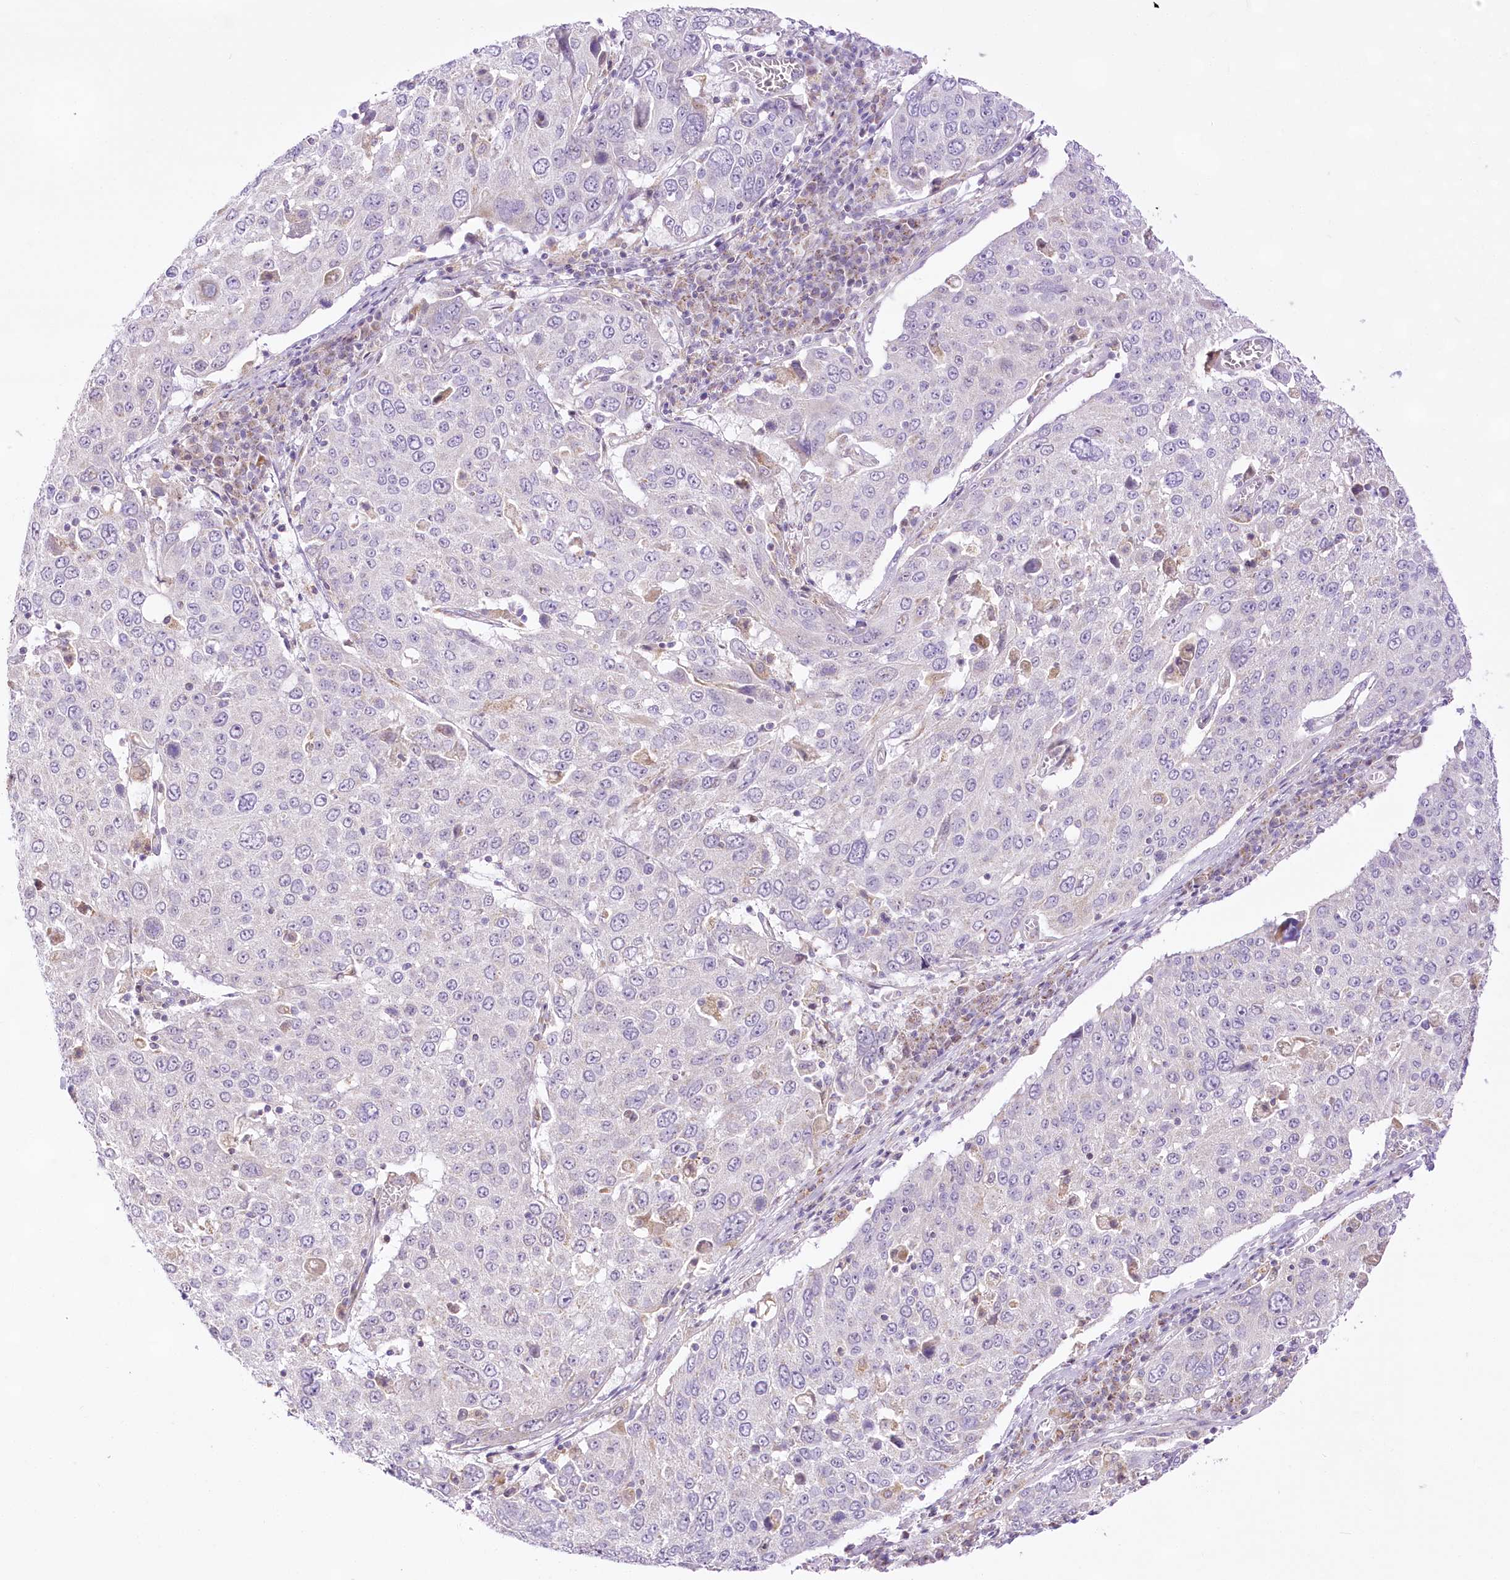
{"staining": {"intensity": "negative", "quantity": "none", "location": "none"}, "tissue": "lung cancer", "cell_type": "Tumor cells", "image_type": "cancer", "snomed": [{"axis": "morphology", "description": "Squamous cell carcinoma, NOS"}, {"axis": "topography", "description": "Lung"}], "caption": "A histopathology image of lung cancer (squamous cell carcinoma) stained for a protein demonstrates no brown staining in tumor cells. Nuclei are stained in blue.", "gene": "CCDC30", "patient": {"sex": "male", "age": 65}}